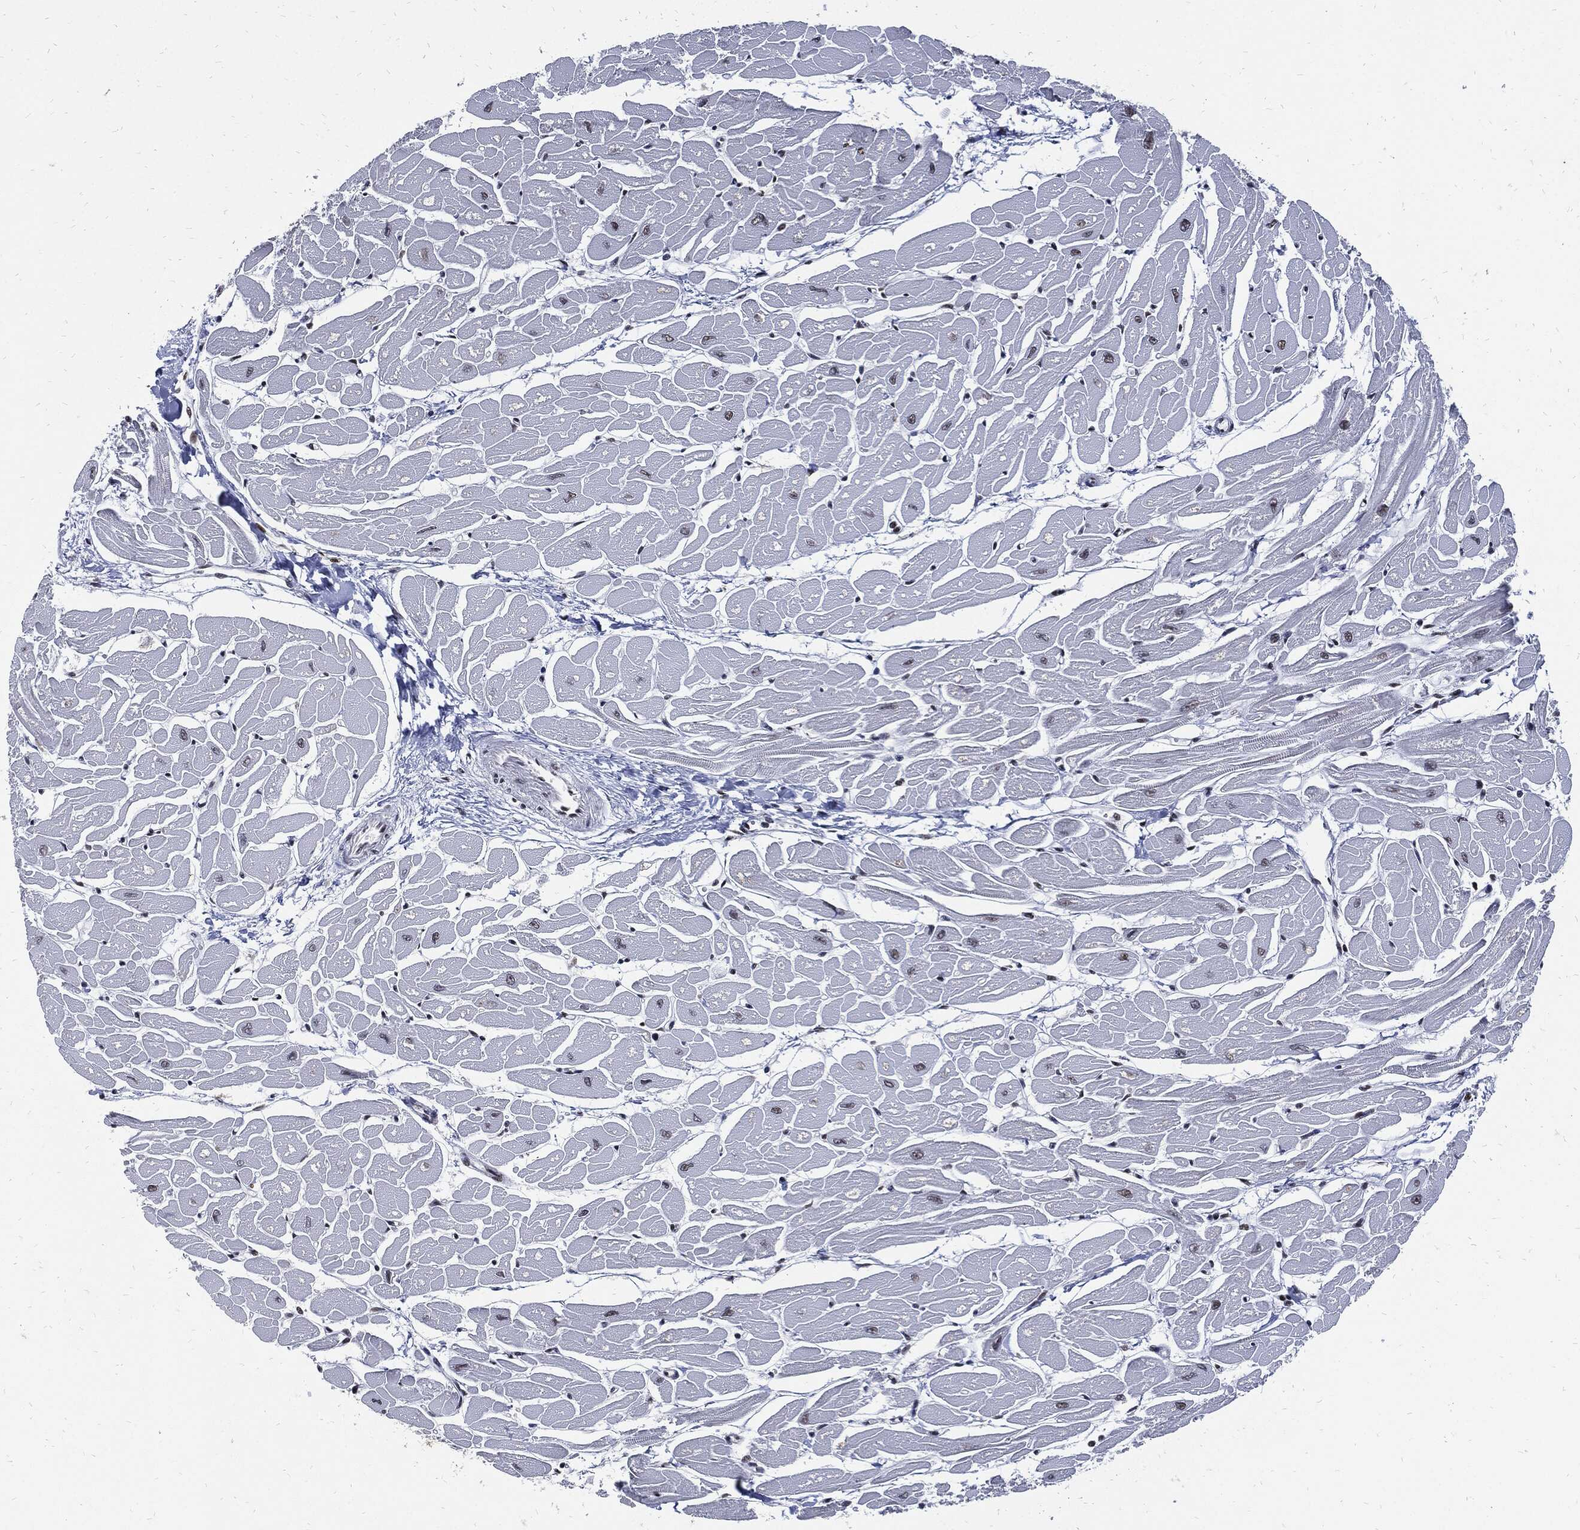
{"staining": {"intensity": "moderate", "quantity": "25%-75%", "location": "nuclear"}, "tissue": "heart muscle", "cell_type": "Cardiomyocytes", "image_type": "normal", "snomed": [{"axis": "morphology", "description": "Normal tissue, NOS"}, {"axis": "topography", "description": "Heart"}], "caption": "Immunohistochemistry staining of normal heart muscle, which demonstrates medium levels of moderate nuclear staining in approximately 25%-75% of cardiomyocytes indicating moderate nuclear protein expression. The staining was performed using DAB (brown) for protein detection and nuclei were counterstained in hematoxylin (blue).", "gene": "TERF2", "patient": {"sex": "male", "age": 57}}